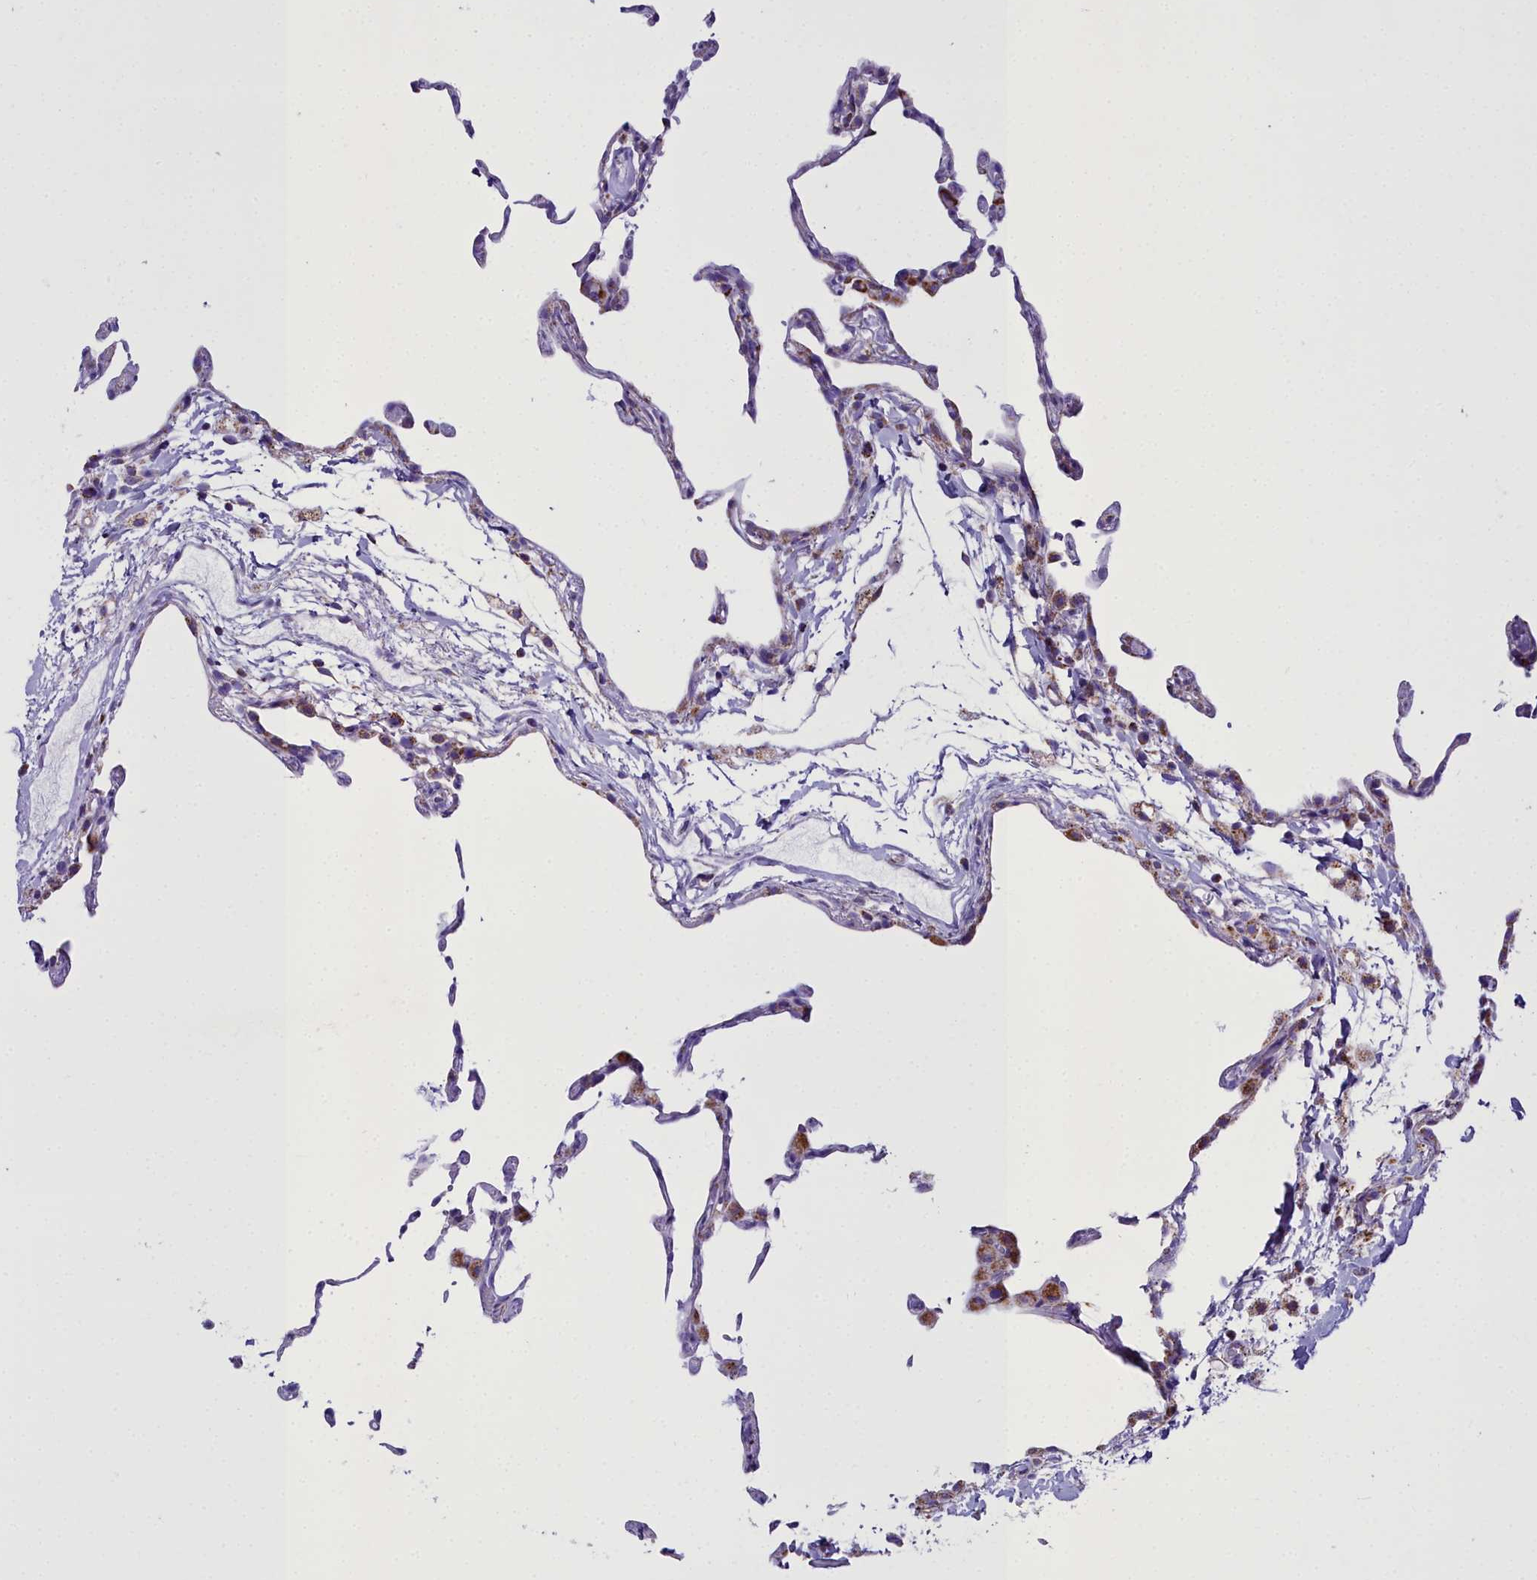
{"staining": {"intensity": "moderate", "quantity": "<25%", "location": "cytoplasmic/membranous"}, "tissue": "lung", "cell_type": "Alveolar cells", "image_type": "normal", "snomed": [{"axis": "morphology", "description": "Normal tissue, NOS"}, {"axis": "topography", "description": "Lung"}], "caption": "IHC micrograph of benign human lung stained for a protein (brown), which demonstrates low levels of moderate cytoplasmic/membranous positivity in approximately <25% of alveolar cells.", "gene": "WDFY3", "patient": {"sex": "female", "age": 57}}